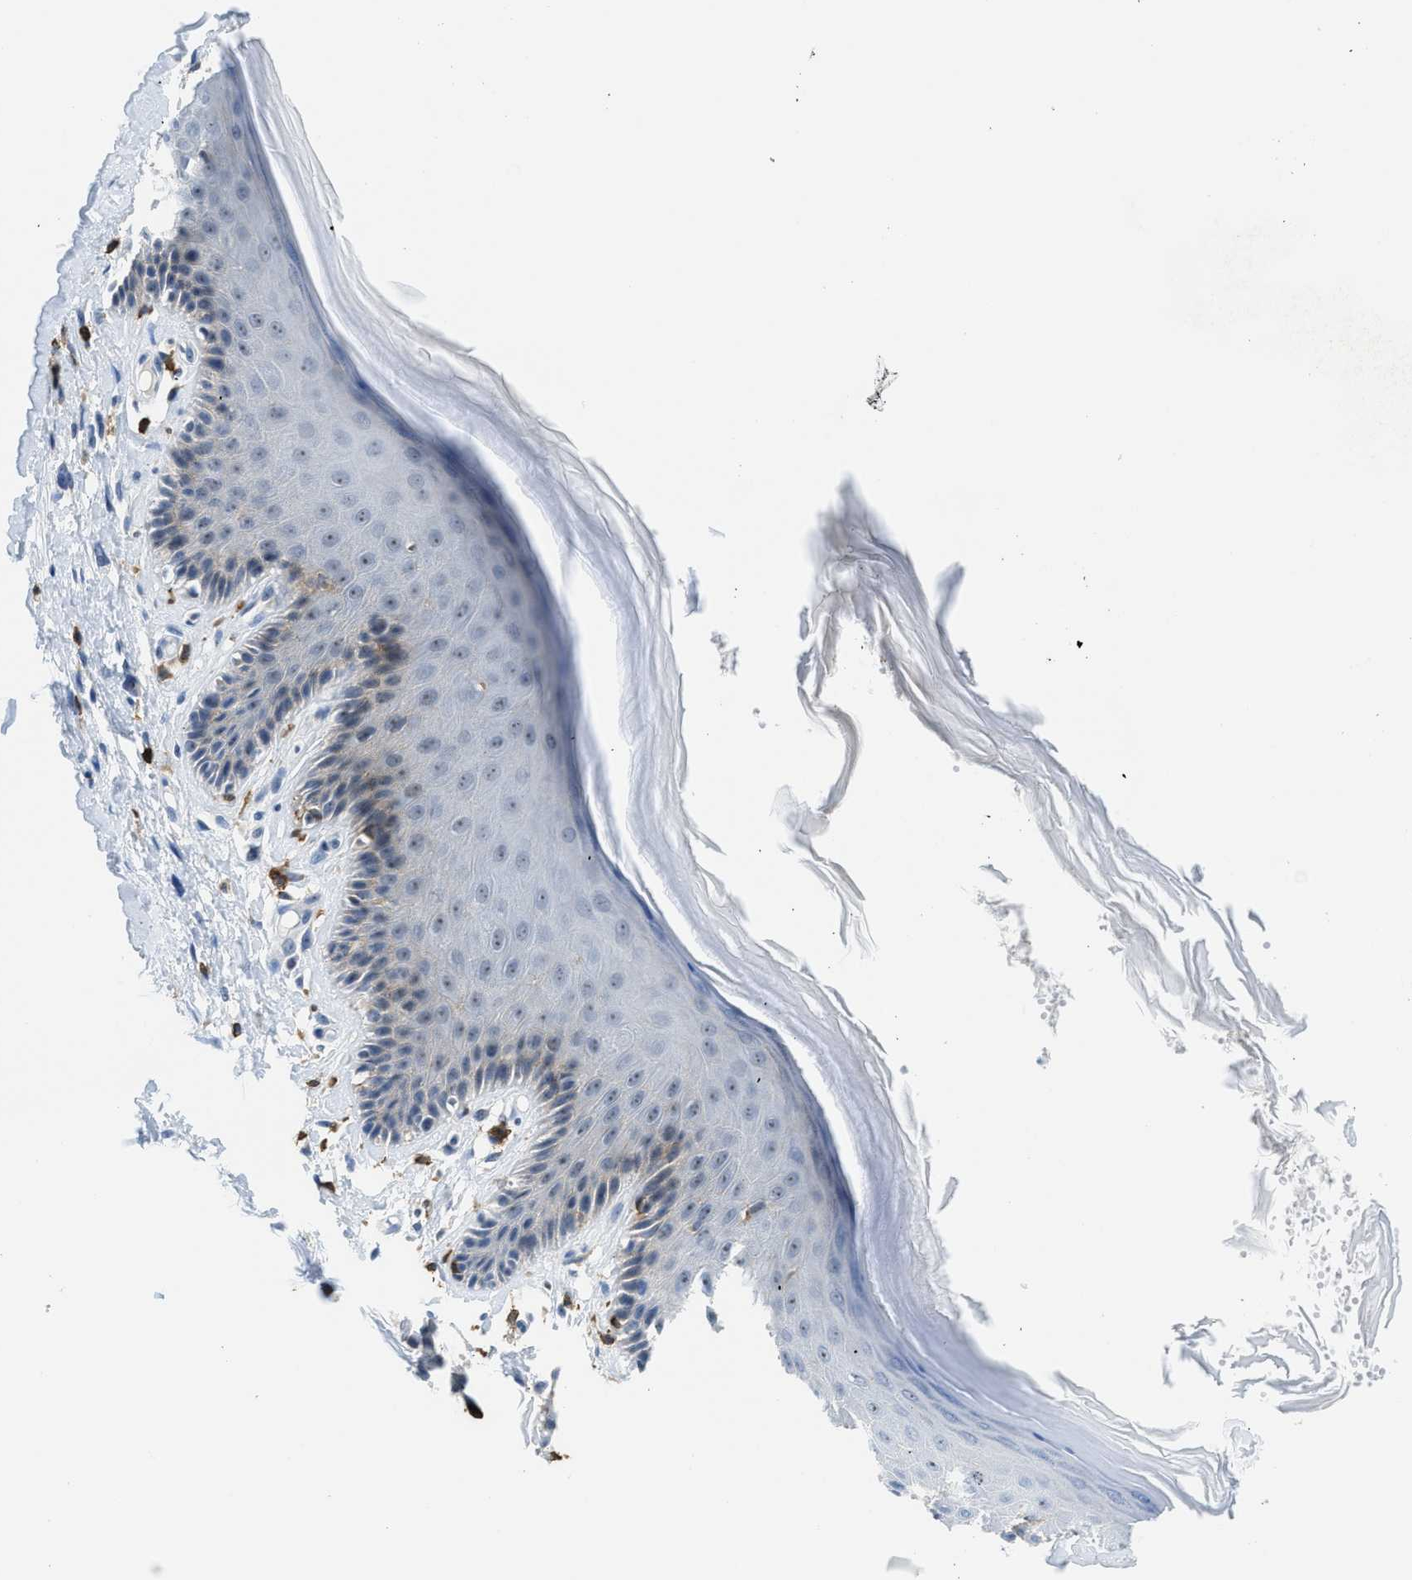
{"staining": {"intensity": "negative", "quantity": "none", "location": "none"}, "tissue": "skin", "cell_type": "Epidermal cells", "image_type": "normal", "snomed": [{"axis": "morphology", "description": "Normal tissue, NOS"}, {"axis": "topography", "description": "Vulva"}], "caption": "High magnification brightfield microscopy of benign skin stained with DAB (brown) and counterstained with hematoxylin (blue): epidermal cells show no significant staining. (Immunohistochemistry, brightfield microscopy, high magnification).", "gene": "FAM151A", "patient": {"sex": "female", "age": 73}}